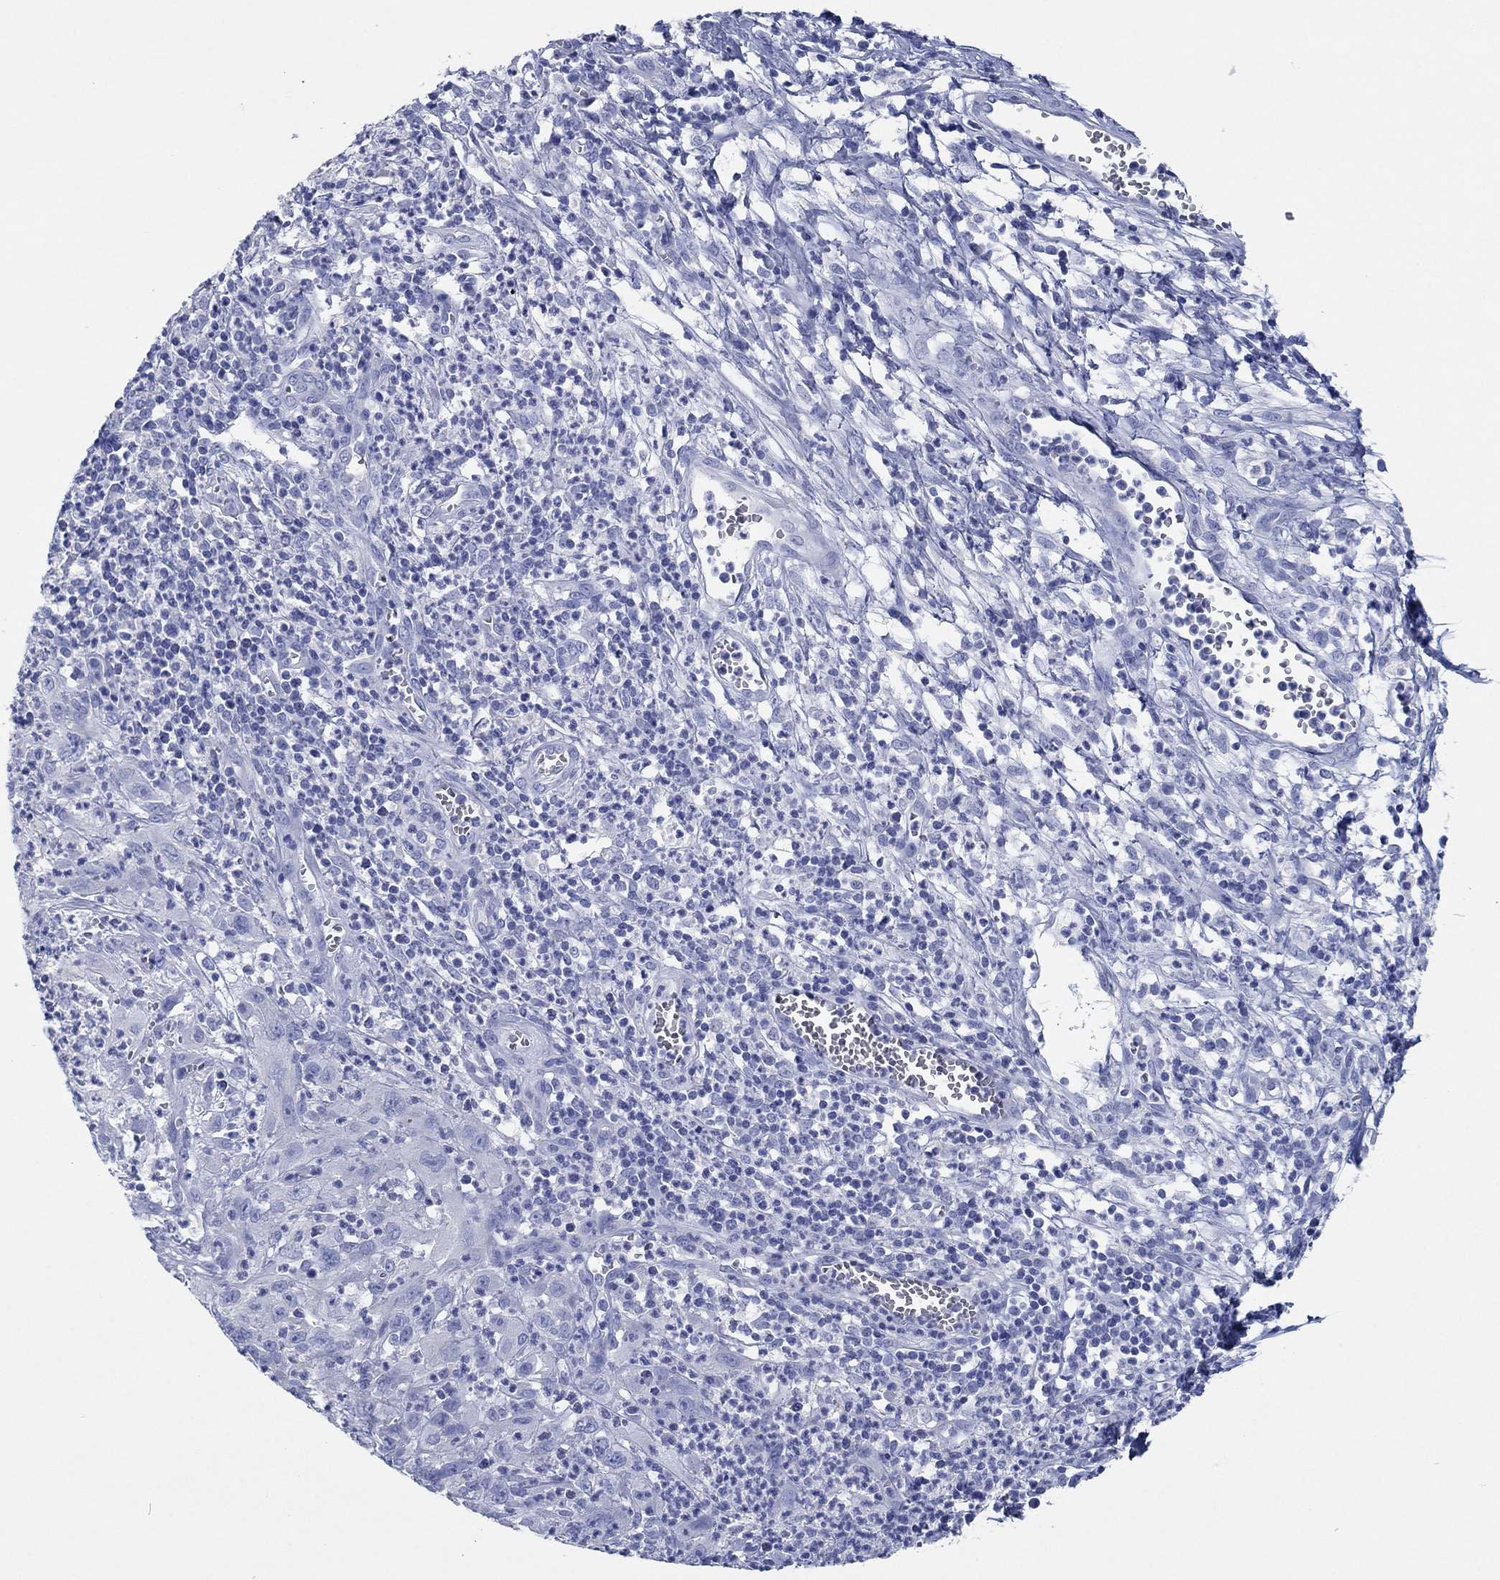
{"staining": {"intensity": "negative", "quantity": "none", "location": "none"}, "tissue": "cervical cancer", "cell_type": "Tumor cells", "image_type": "cancer", "snomed": [{"axis": "morphology", "description": "Squamous cell carcinoma, NOS"}, {"axis": "topography", "description": "Cervix"}], "caption": "Photomicrograph shows no significant protein expression in tumor cells of cervical squamous cell carcinoma.", "gene": "HCRT", "patient": {"sex": "female", "age": 32}}